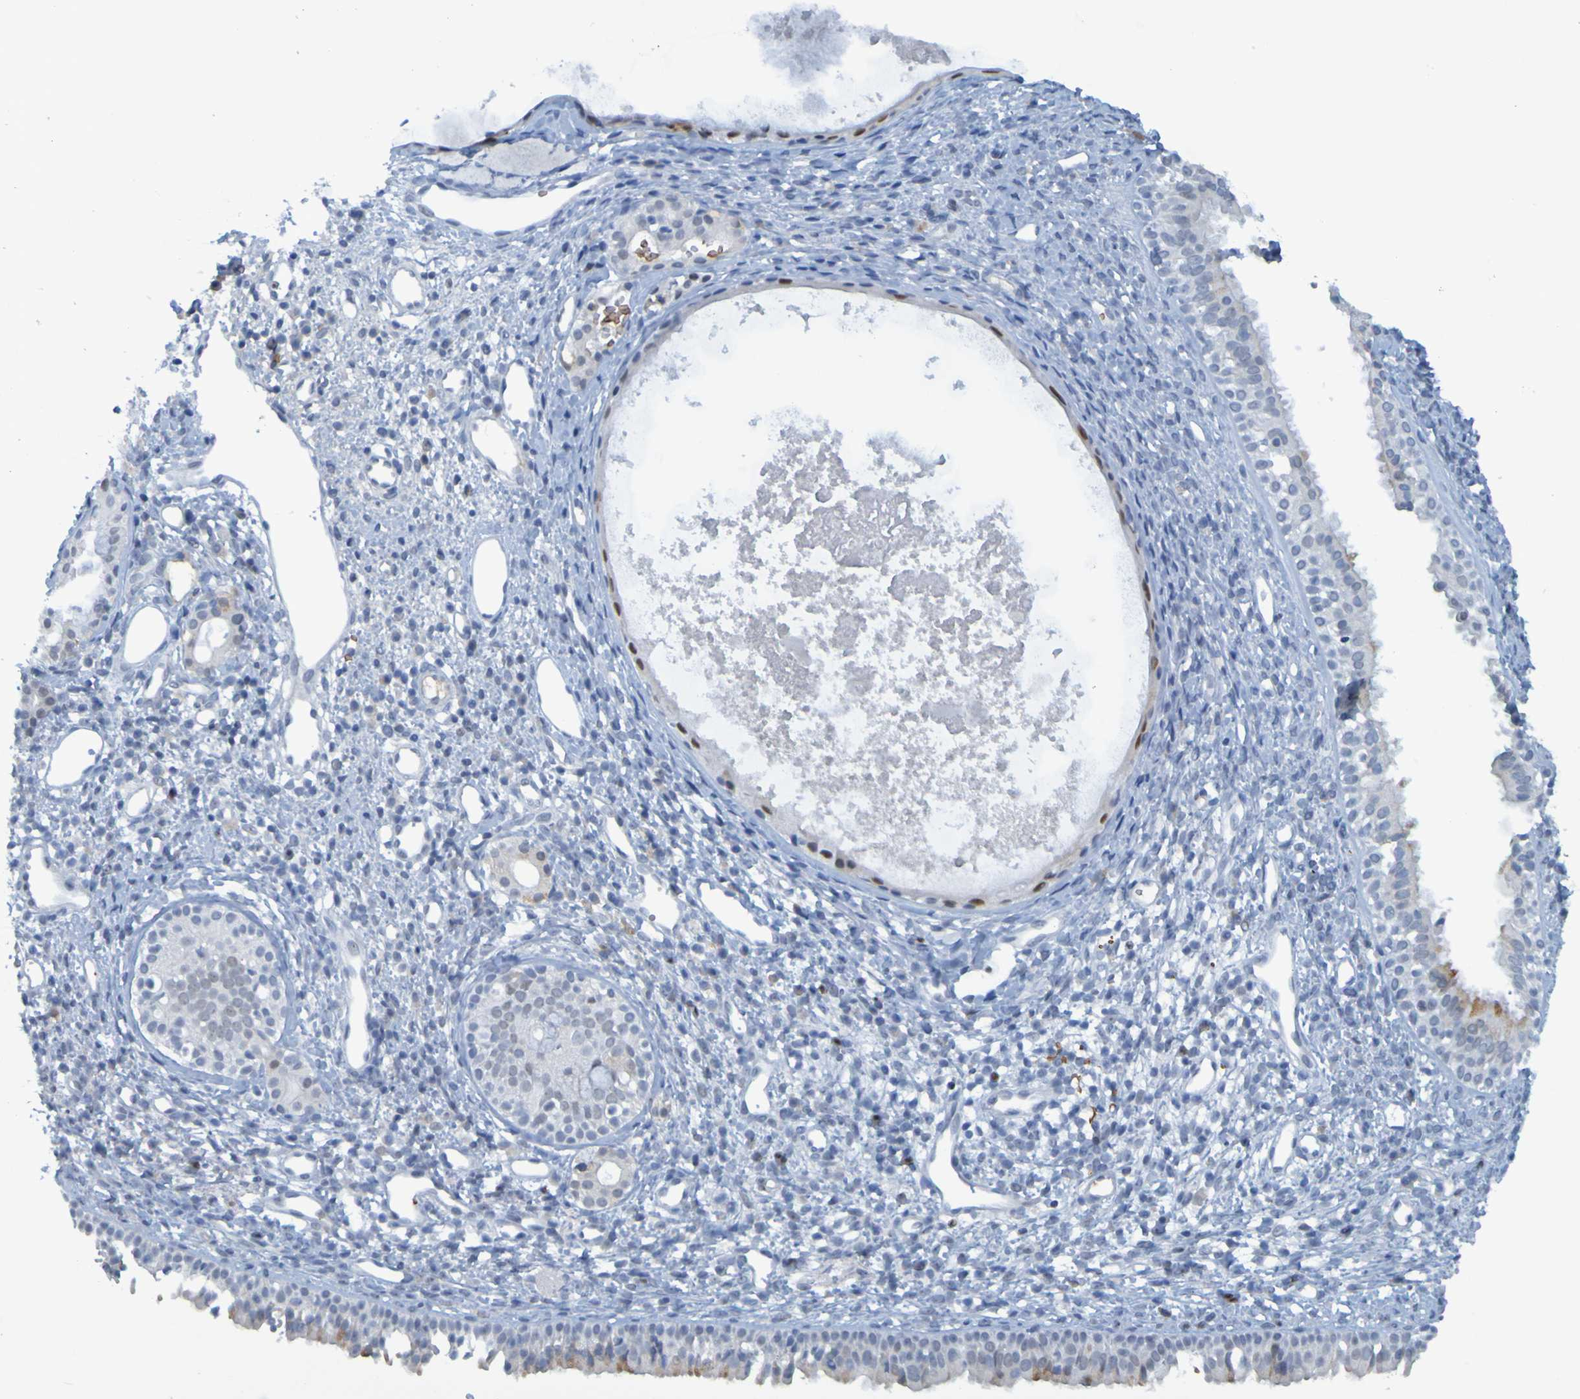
{"staining": {"intensity": "negative", "quantity": "none", "location": "none"}, "tissue": "nasopharynx", "cell_type": "Respiratory epithelial cells", "image_type": "normal", "snomed": [{"axis": "morphology", "description": "Normal tissue, NOS"}, {"axis": "topography", "description": "Nasopharynx"}], "caption": "High magnification brightfield microscopy of unremarkable nasopharynx stained with DAB (3,3'-diaminobenzidine) (brown) and counterstained with hematoxylin (blue): respiratory epithelial cells show no significant staining. Brightfield microscopy of immunohistochemistry (IHC) stained with DAB (3,3'-diaminobenzidine) (brown) and hematoxylin (blue), captured at high magnification.", "gene": "USP36", "patient": {"sex": "male", "age": 22}}